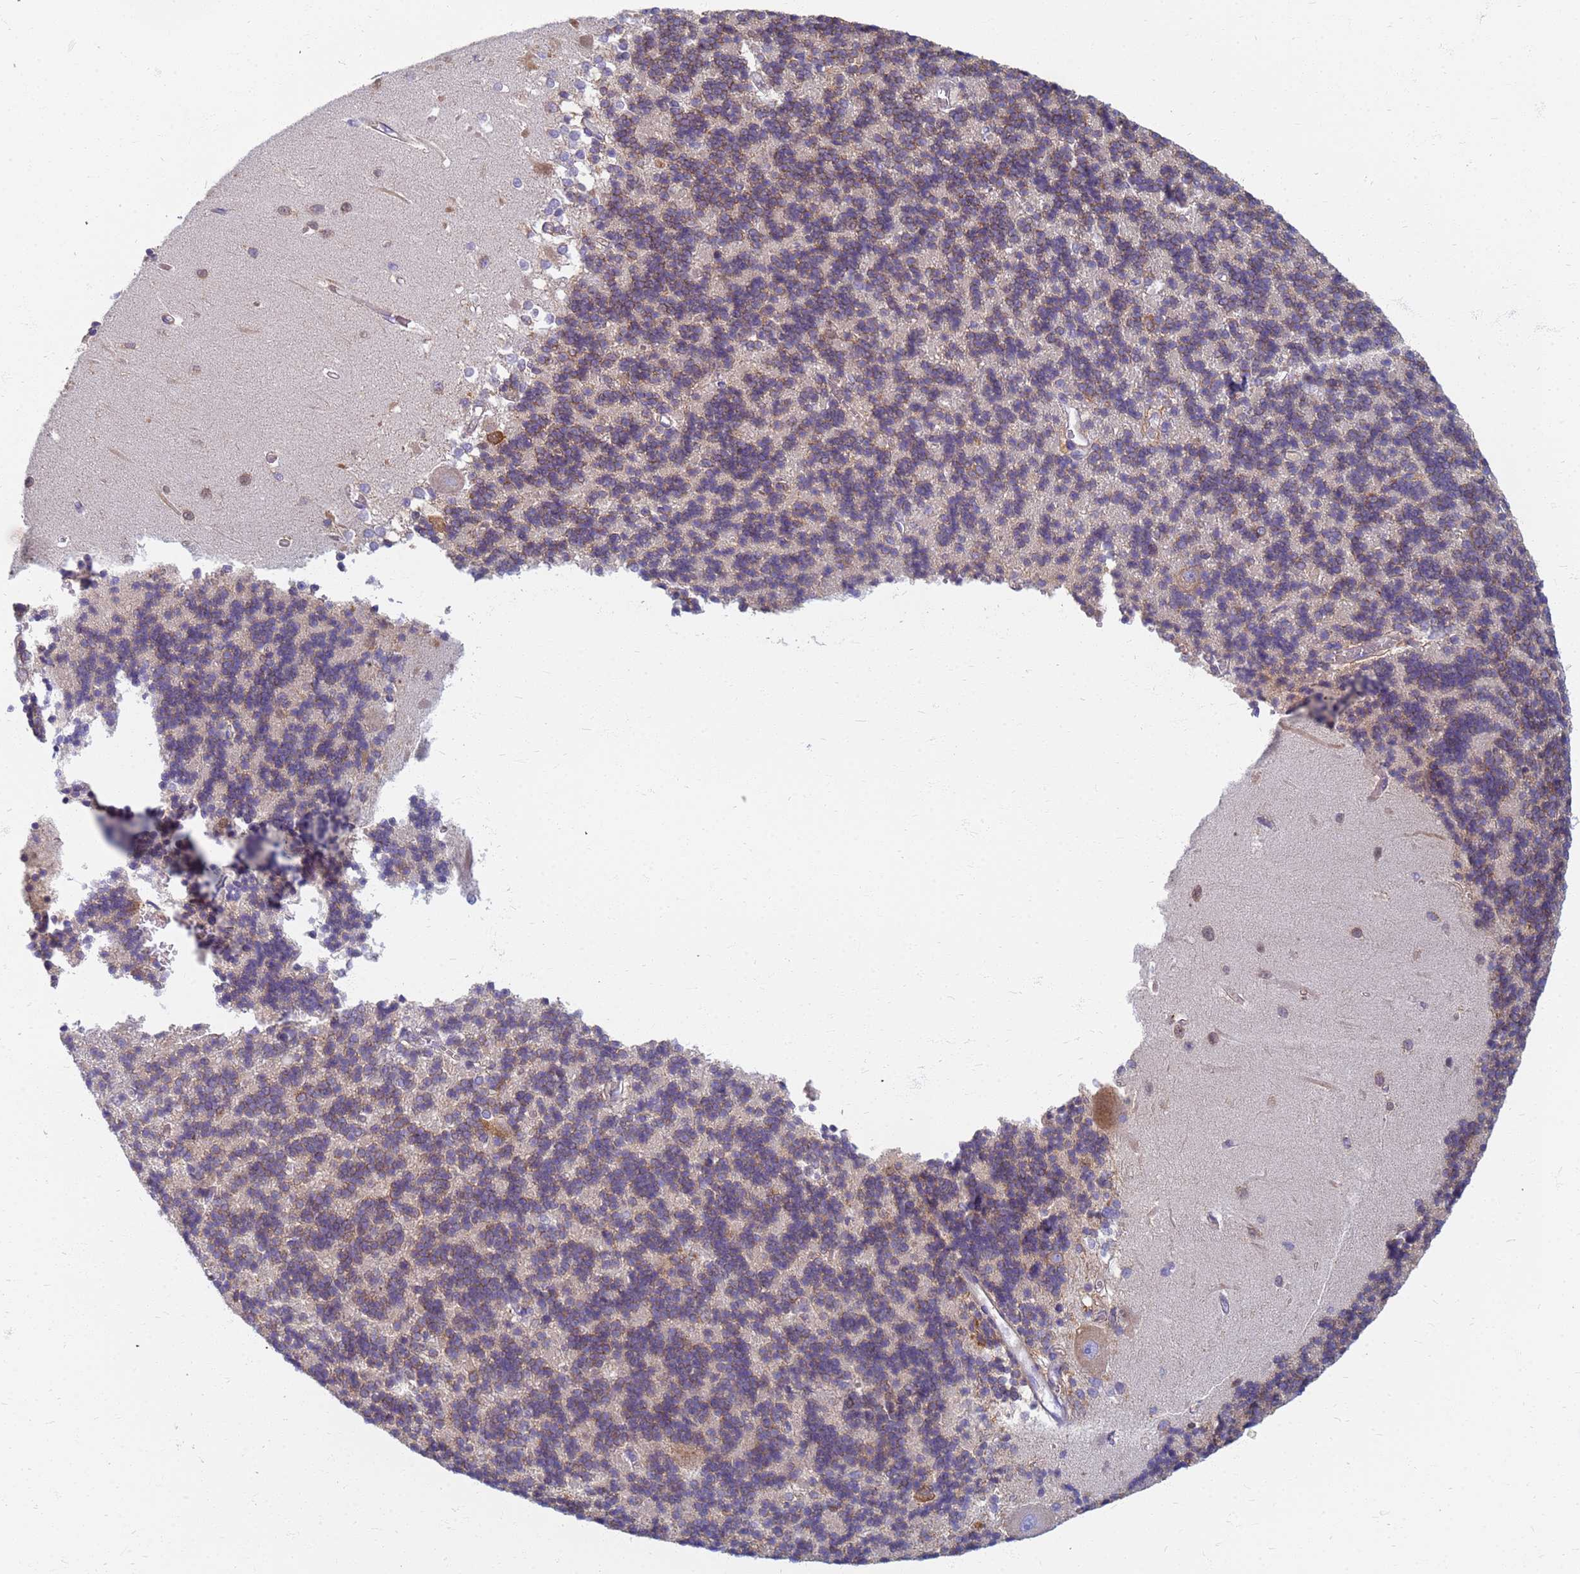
{"staining": {"intensity": "weak", "quantity": "25%-75%", "location": "cytoplasmic/membranous"}, "tissue": "cerebellum", "cell_type": "Cells in granular layer", "image_type": "normal", "snomed": [{"axis": "morphology", "description": "Normal tissue, NOS"}, {"axis": "topography", "description": "Cerebellum"}], "caption": "DAB (3,3'-diaminobenzidine) immunohistochemical staining of benign human cerebellum reveals weak cytoplasmic/membranous protein expression in approximately 25%-75% of cells in granular layer. (DAB = brown stain, brightfield microscopy at high magnification).", "gene": "EEA1", "patient": {"sex": "male", "age": 37}}